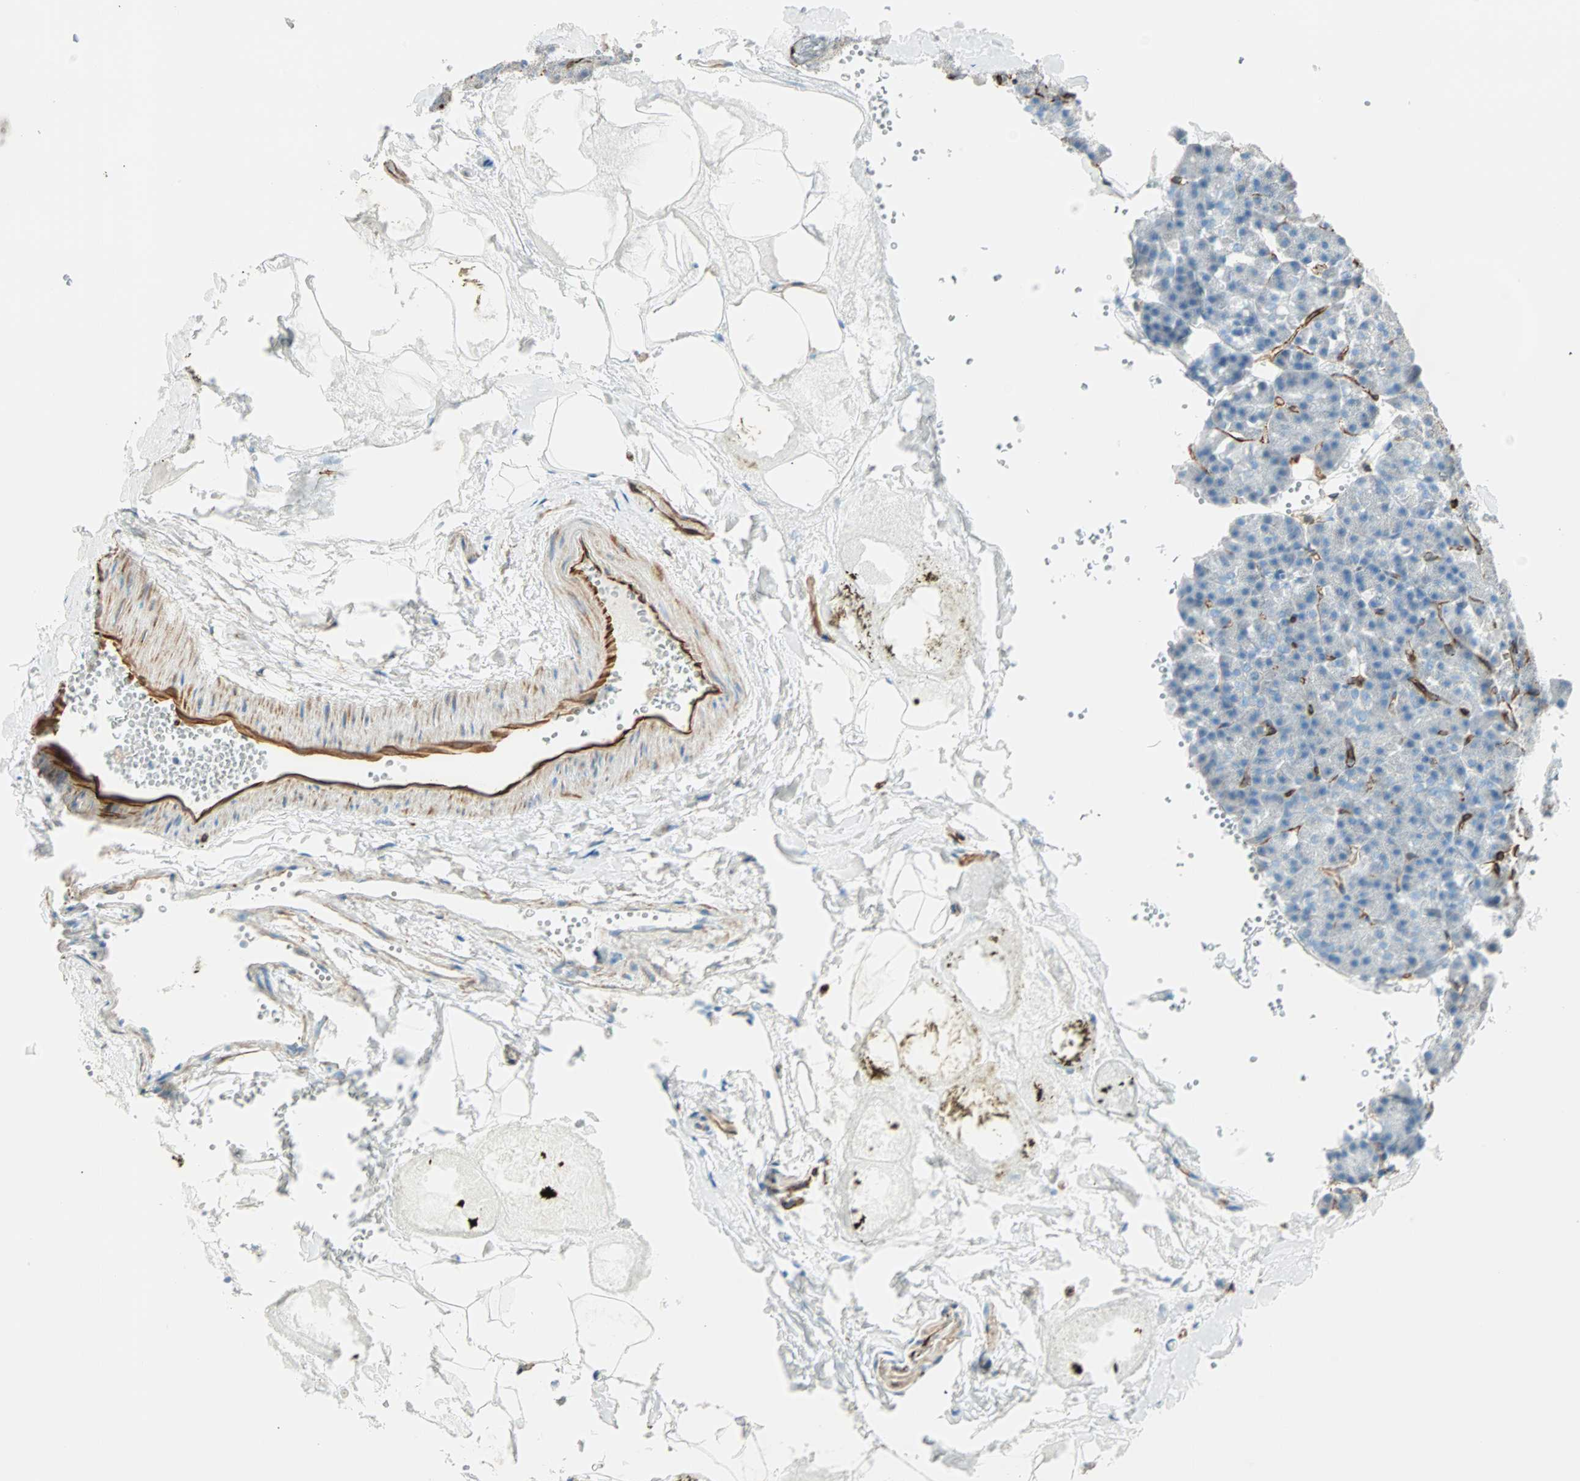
{"staining": {"intensity": "negative", "quantity": "none", "location": "none"}, "tissue": "pancreas", "cell_type": "Exocrine glandular cells", "image_type": "normal", "snomed": [{"axis": "morphology", "description": "Normal tissue, NOS"}, {"axis": "topography", "description": "Pancreas"}], "caption": "The photomicrograph displays no staining of exocrine glandular cells in benign pancreas. (DAB IHC visualized using brightfield microscopy, high magnification).", "gene": "NES", "patient": {"sex": "female", "age": 35}}